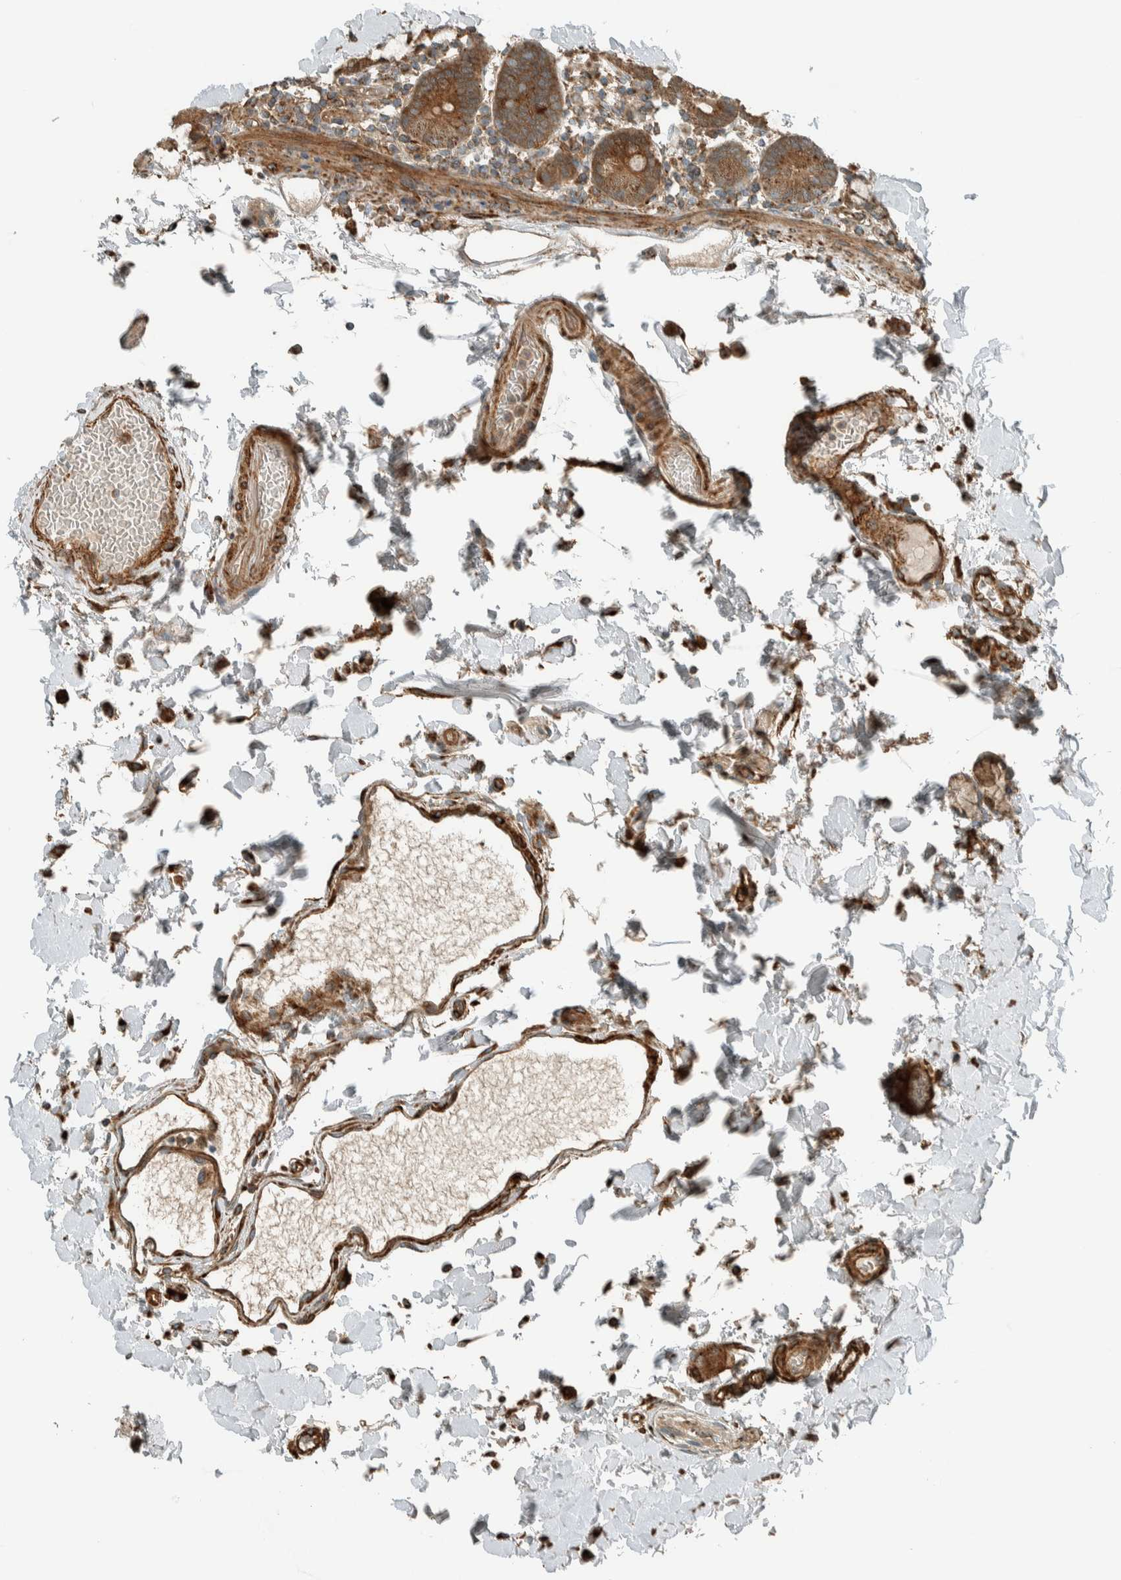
{"staining": {"intensity": "strong", "quantity": ">75%", "location": "cytoplasmic/membranous"}, "tissue": "duodenum", "cell_type": "Glandular cells", "image_type": "normal", "snomed": [{"axis": "morphology", "description": "Normal tissue, NOS"}, {"axis": "topography", "description": "Small intestine, NOS"}], "caption": "Strong cytoplasmic/membranous expression is identified in approximately >75% of glandular cells in unremarkable duodenum.", "gene": "EXOC7", "patient": {"sex": "female", "age": 71}}